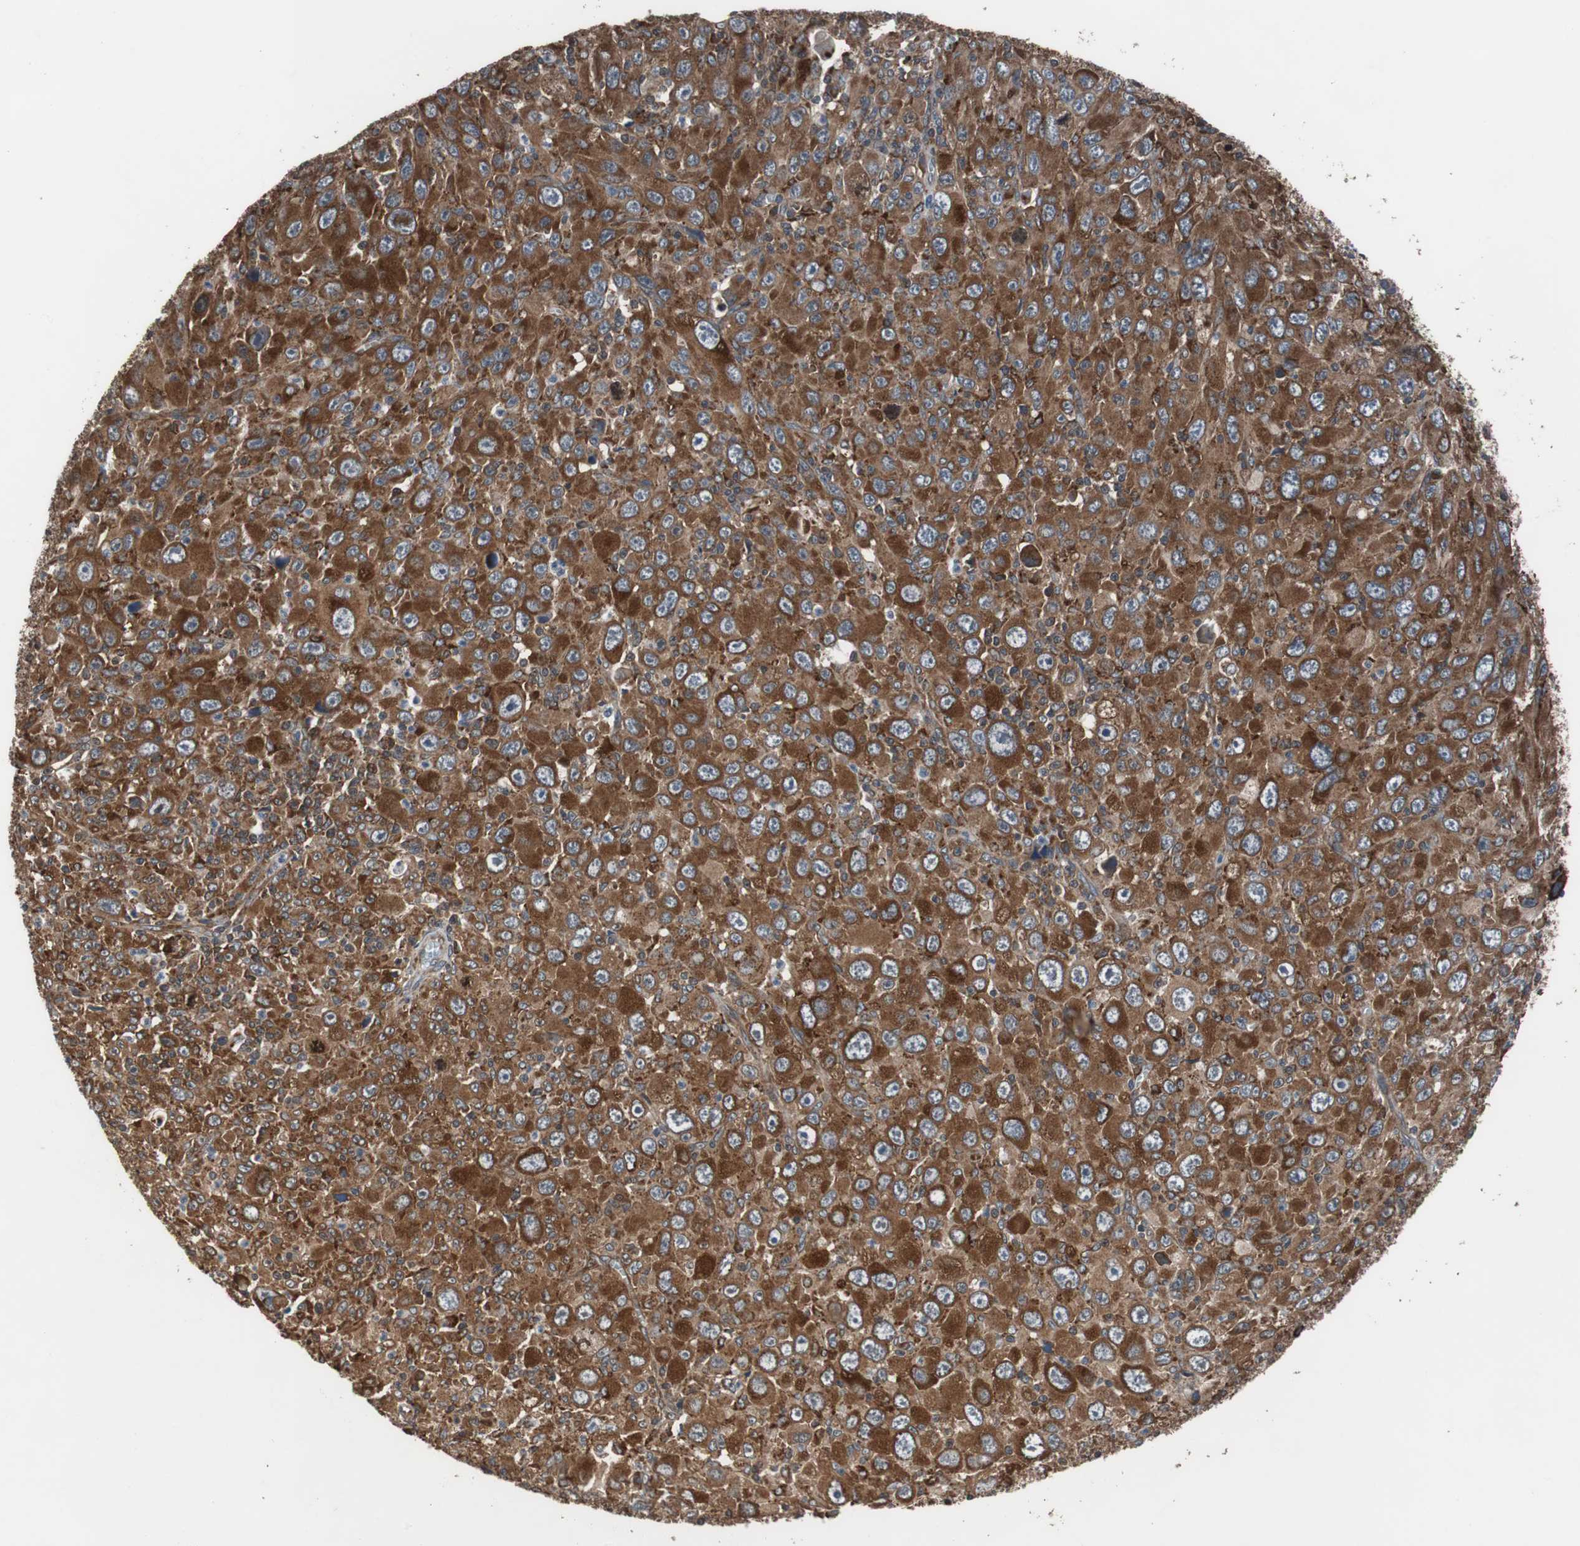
{"staining": {"intensity": "strong", "quantity": ">75%", "location": "cytoplasmic/membranous"}, "tissue": "melanoma", "cell_type": "Tumor cells", "image_type": "cancer", "snomed": [{"axis": "morphology", "description": "Malignant melanoma, Metastatic site"}, {"axis": "topography", "description": "Skin"}], "caption": "This photomicrograph shows IHC staining of melanoma, with high strong cytoplasmic/membranous staining in approximately >75% of tumor cells.", "gene": "USP10", "patient": {"sex": "female", "age": 56}}